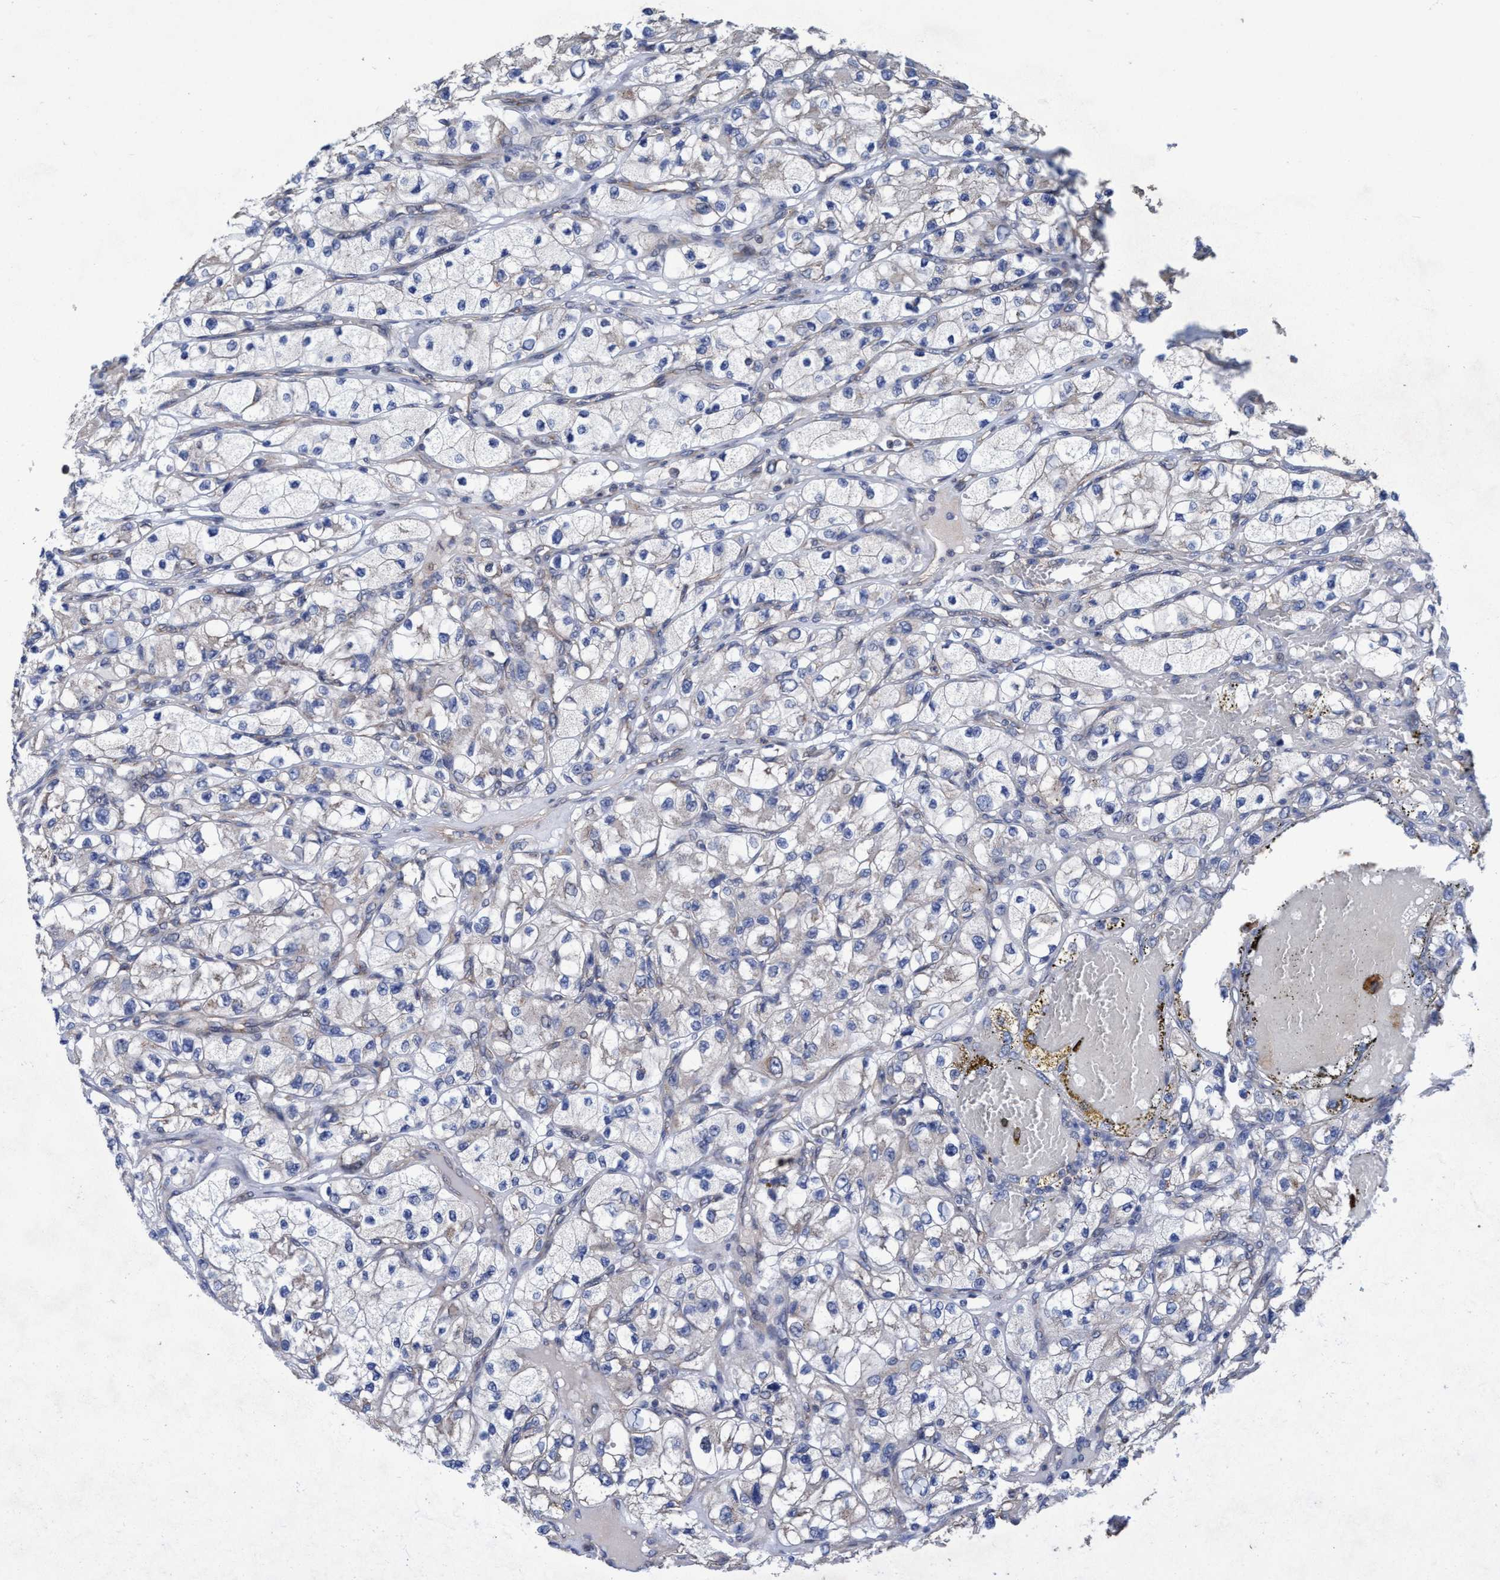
{"staining": {"intensity": "negative", "quantity": "none", "location": "none"}, "tissue": "renal cancer", "cell_type": "Tumor cells", "image_type": "cancer", "snomed": [{"axis": "morphology", "description": "Adenocarcinoma, NOS"}, {"axis": "topography", "description": "Kidney"}], "caption": "This is an IHC histopathology image of renal cancer. There is no expression in tumor cells.", "gene": "BICD2", "patient": {"sex": "female", "age": 57}}